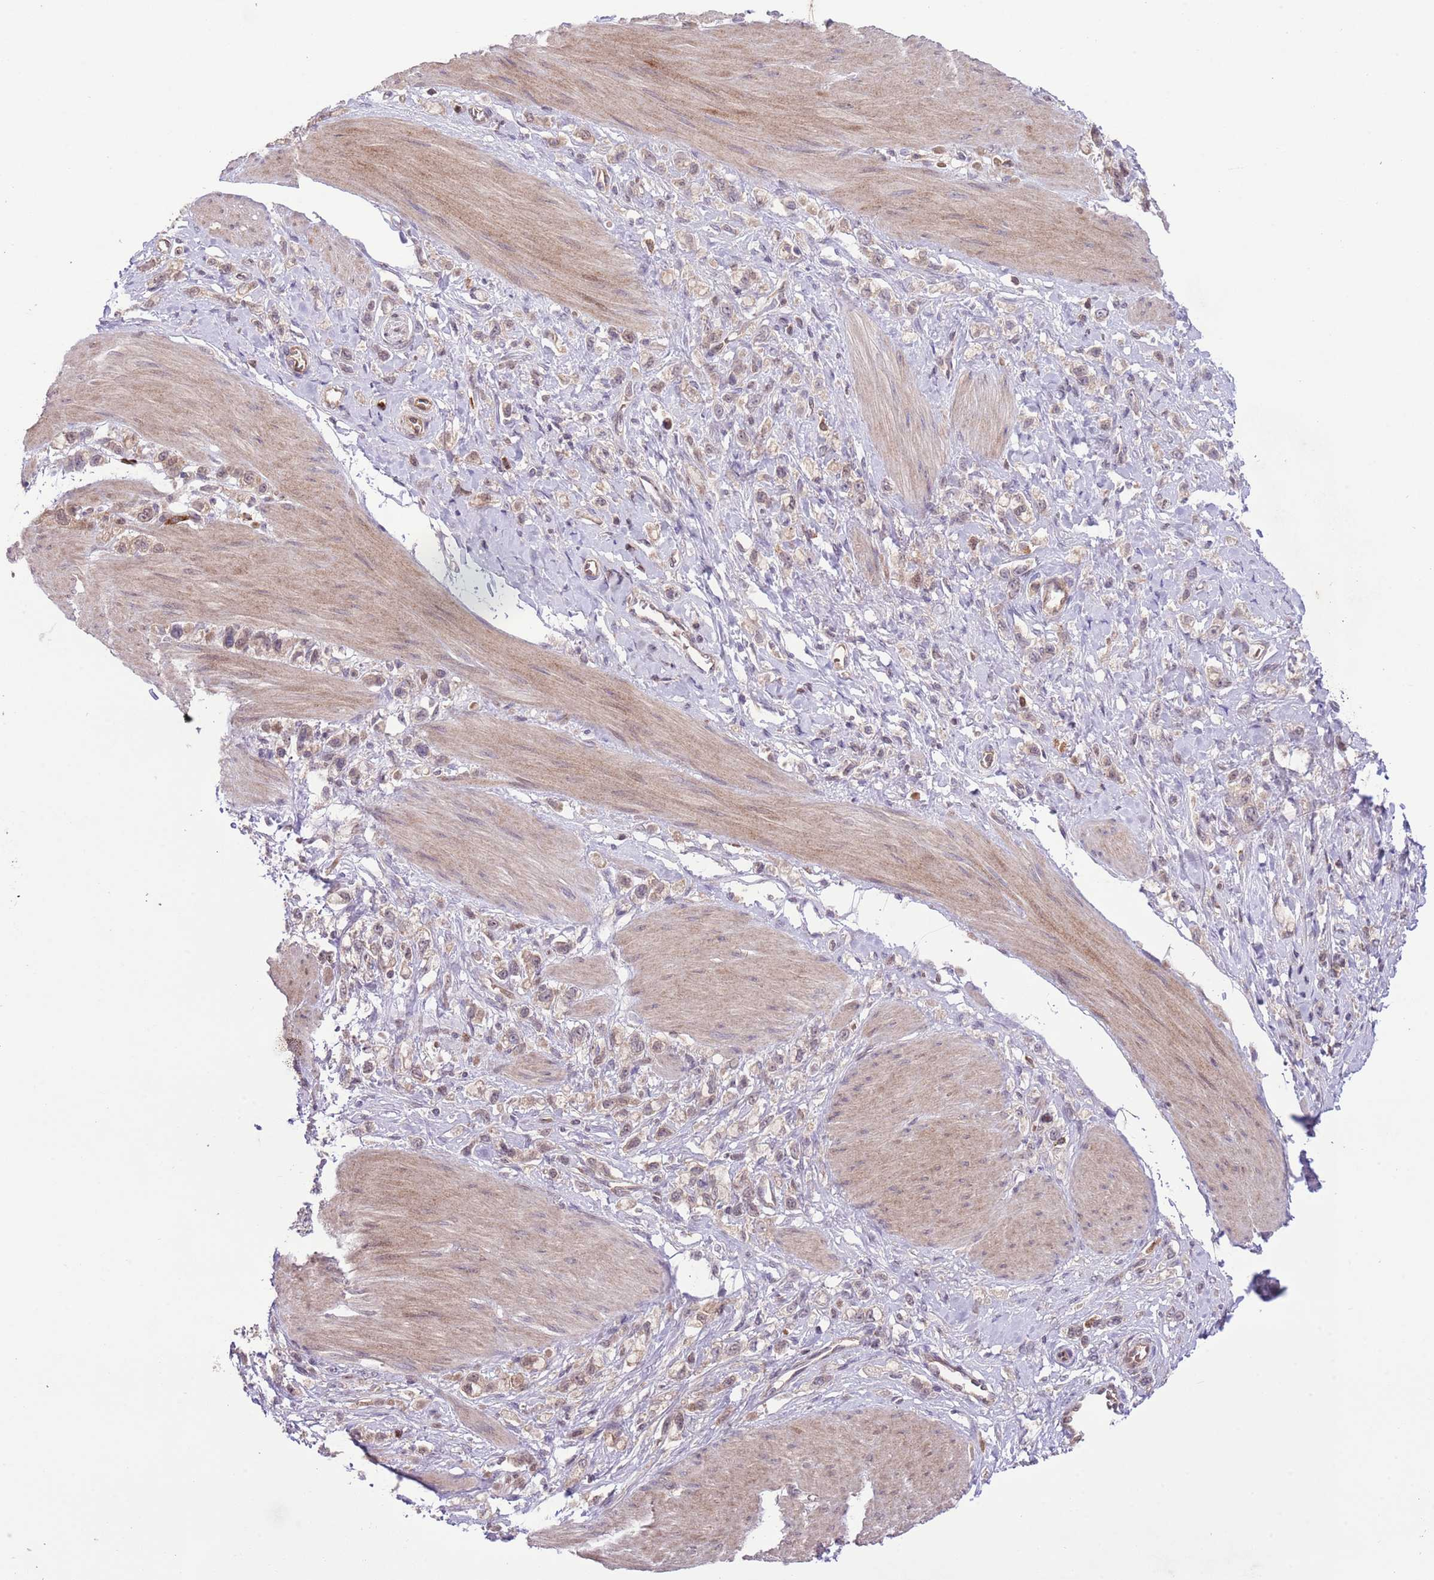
{"staining": {"intensity": "weak", "quantity": ">75%", "location": "nuclear"}, "tissue": "stomach cancer", "cell_type": "Tumor cells", "image_type": "cancer", "snomed": [{"axis": "morphology", "description": "Adenocarcinoma, NOS"}, {"axis": "topography", "description": "Stomach"}], "caption": "Stomach cancer (adenocarcinoma) tissue demonstrates weak nuclear positivity in approximately >75% of tumor cells, visualized by immunohistochemistry. (DAB IHC with brightfield microscopy, high magnification).", "gene": "HDHD2", "patient": {"sex": "female", "age": 65}}